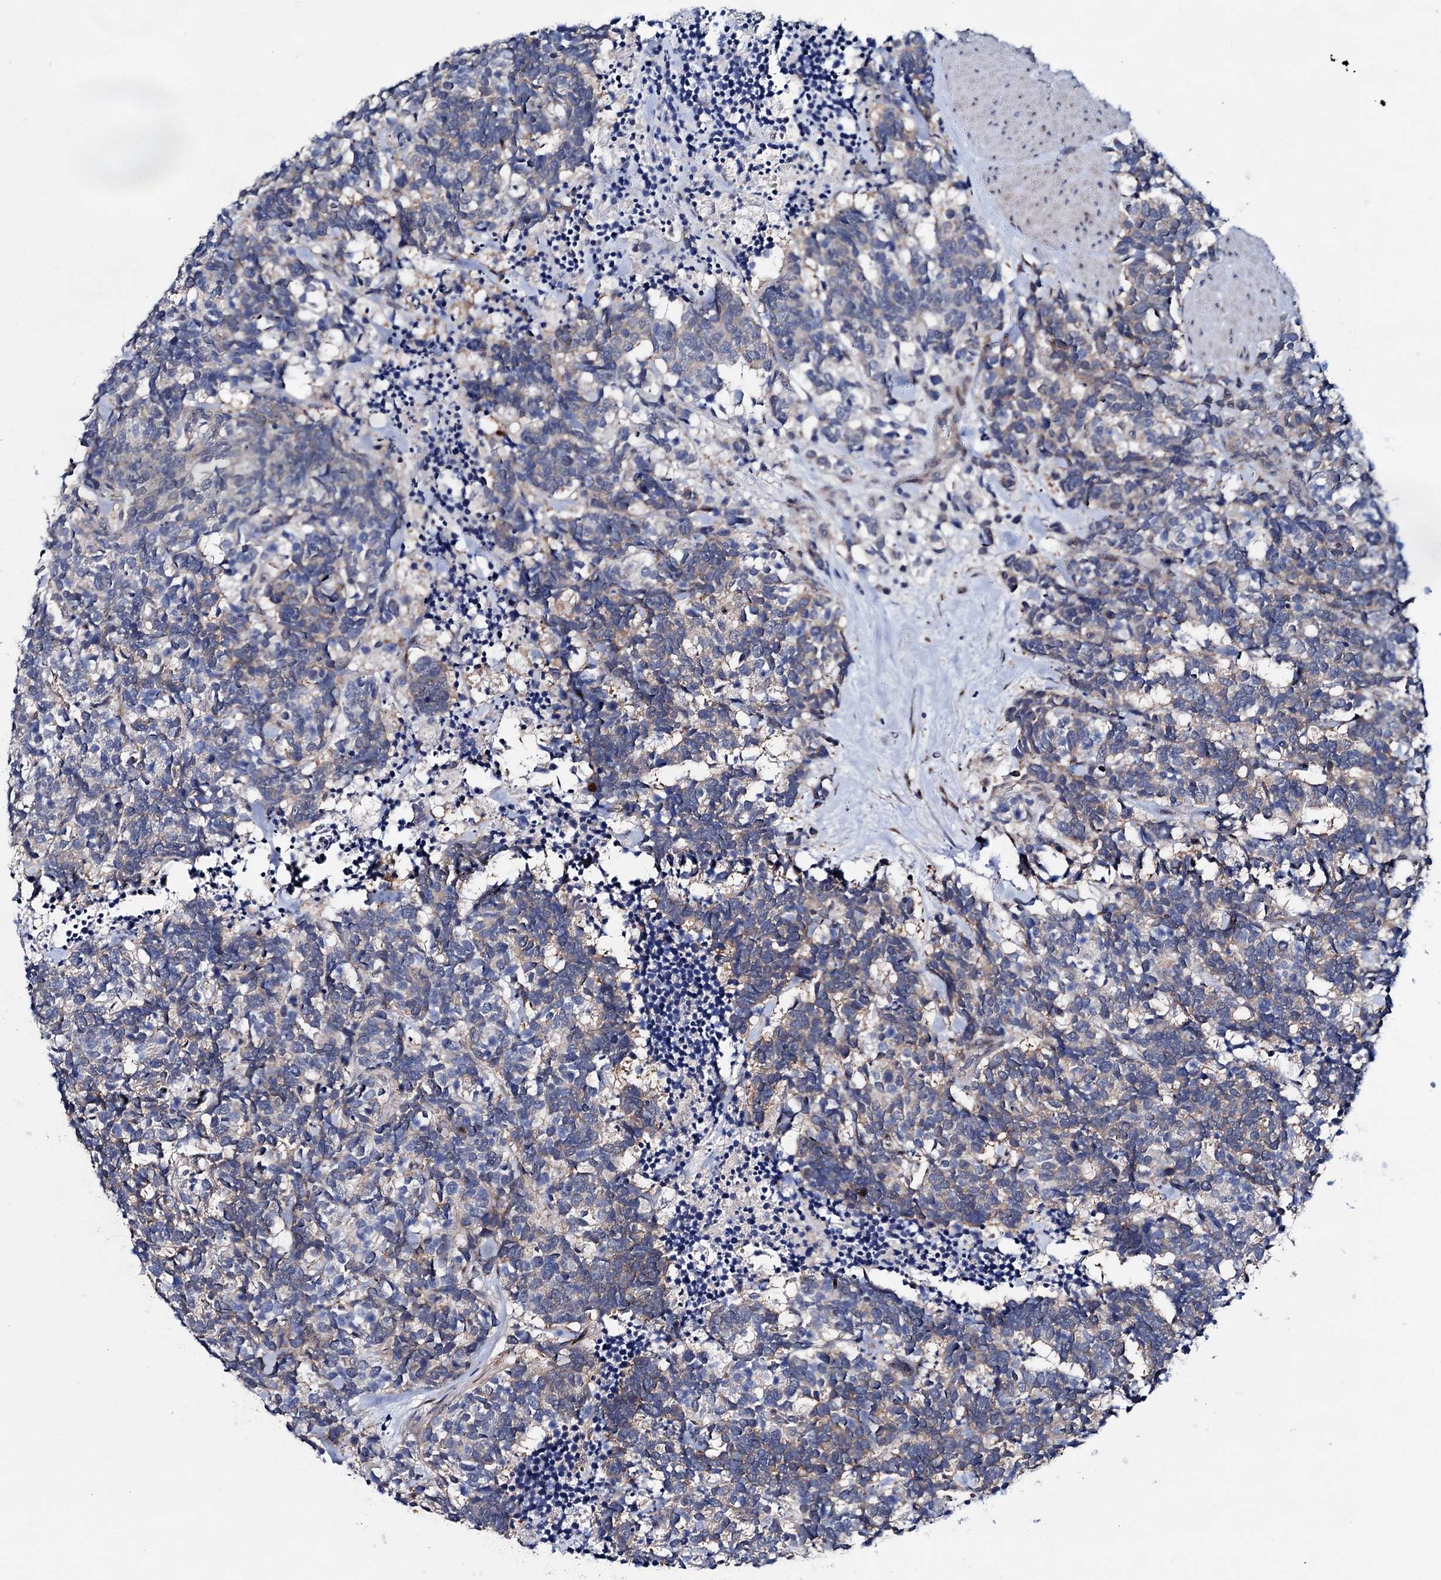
{"staining": {"intensity": "negative", "quantity": "none", "location": "none"}, "tissue": "carcinoid", "cell_type": "Tumor cells", "image_type": "cancer", "snomed": [{"axis": "morphology", "description": "Carcinoma, NOS"}, {"axis": "morphology", "description": "Carcinoid, malignant, NOS"}, {"axis": "topography", "description": "Urinary bladder"}], "caption": "Immunohistochemistry (IHC) micrograph of malignant carcinoid stained for a protein (brown), which displays no staining in tumor cells.", "gene": "EYA4", "patient": {"sex": "male", "age": 57}}